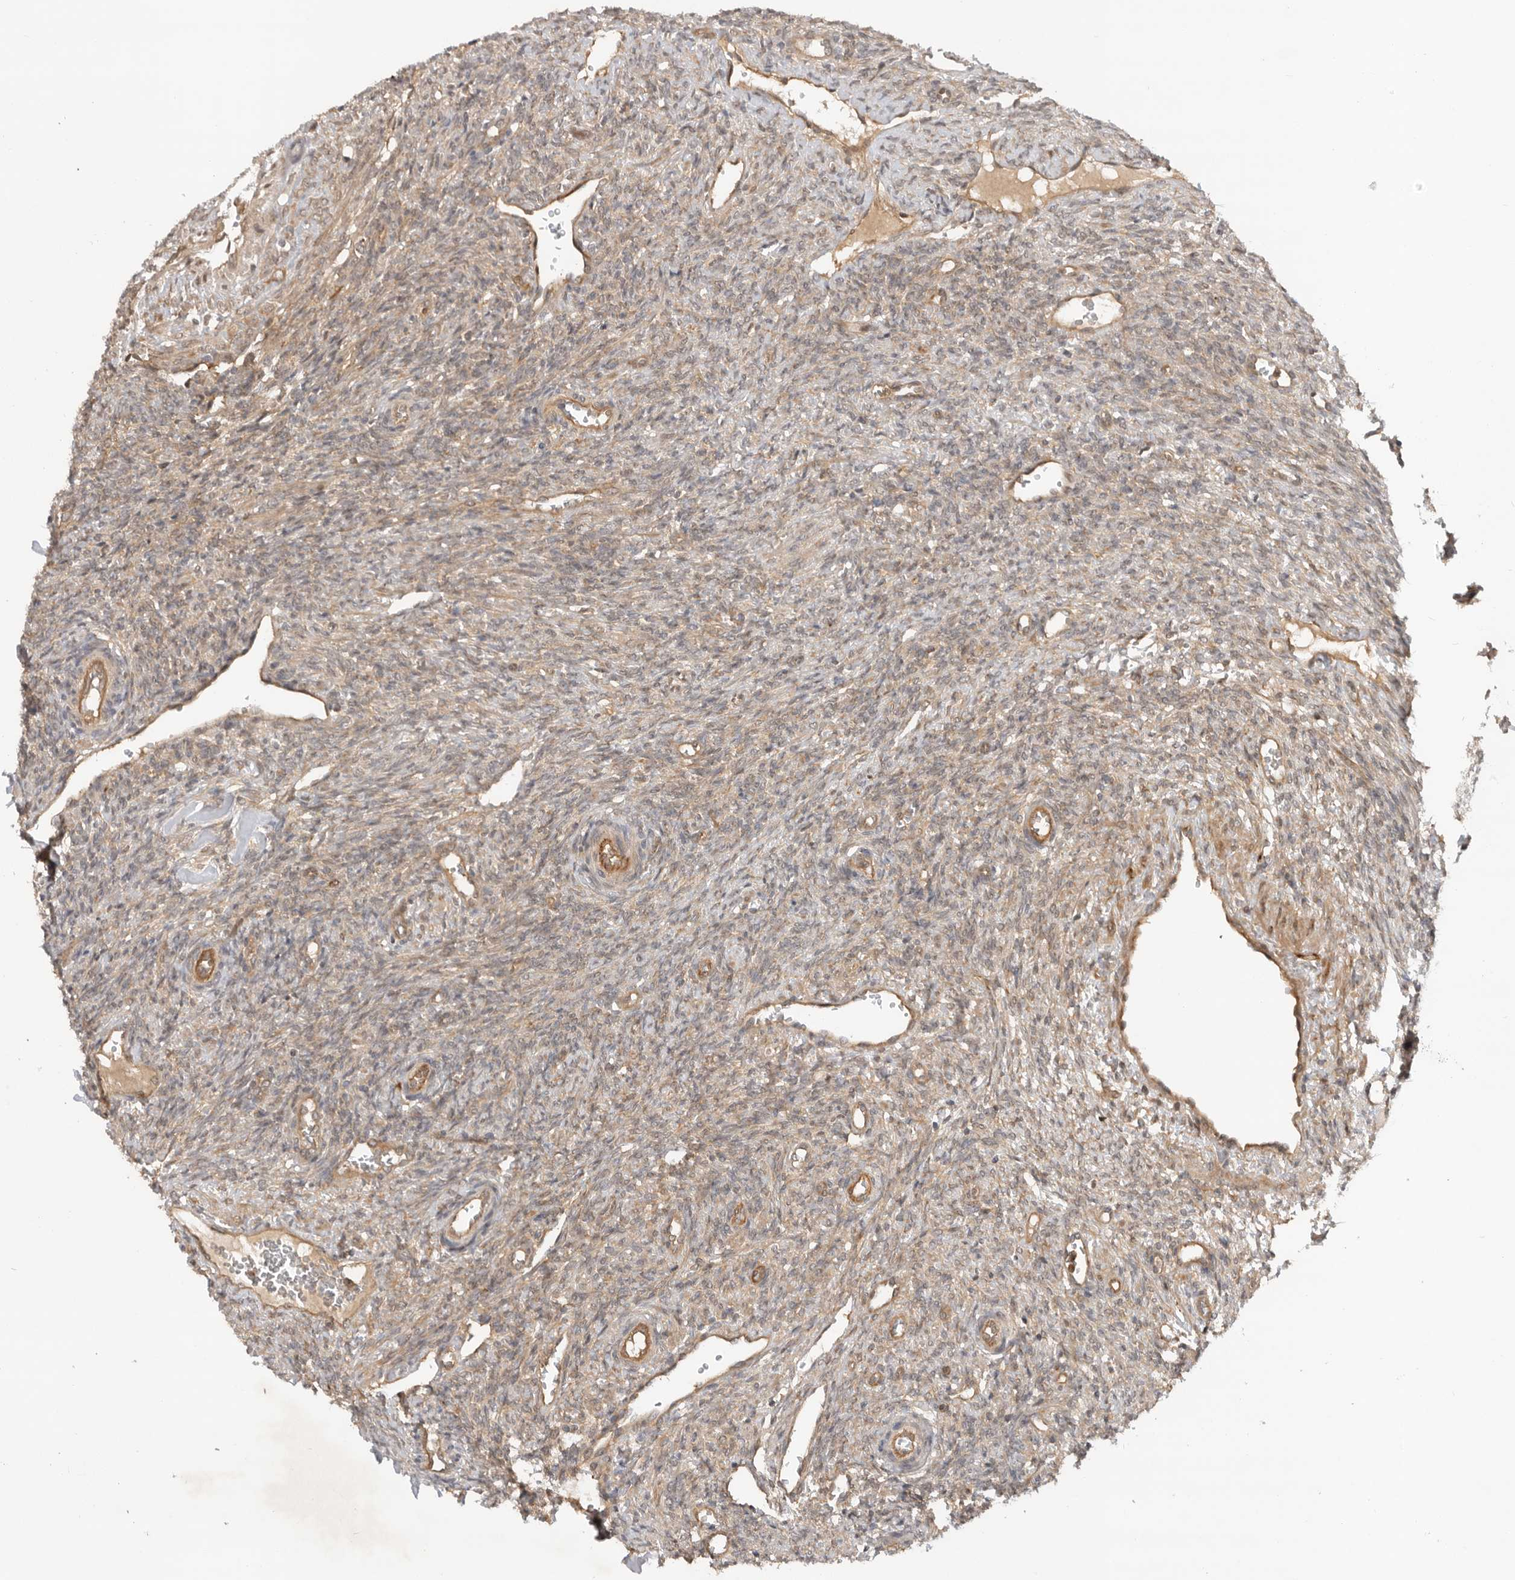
{"staining": {"intensity": "moderate", "quantity": ">75%", "location": "cytoplasmic/membranous,nuclear"}, "tissue": "ovary", "cell_type": "Follicle cells", "image_type": "normal", "snomed": [{"axis": "morphology", "description": "Normal tissue, NOS"}, {"axis": "topography", "description": "Ovary"}], "caption": "Immunohistochemical staining of benign human ovary reveals medium levels of moderate cytoplasmic/membranous,nuclear expression in about >75% of follicle cells. The staining was performed using DAB, with brown indicating positive protein expression. Nuclei are stained blue with hematoxylin.", "gene": "DCAF8", "patient": {"sex": "female", "age": 41}}